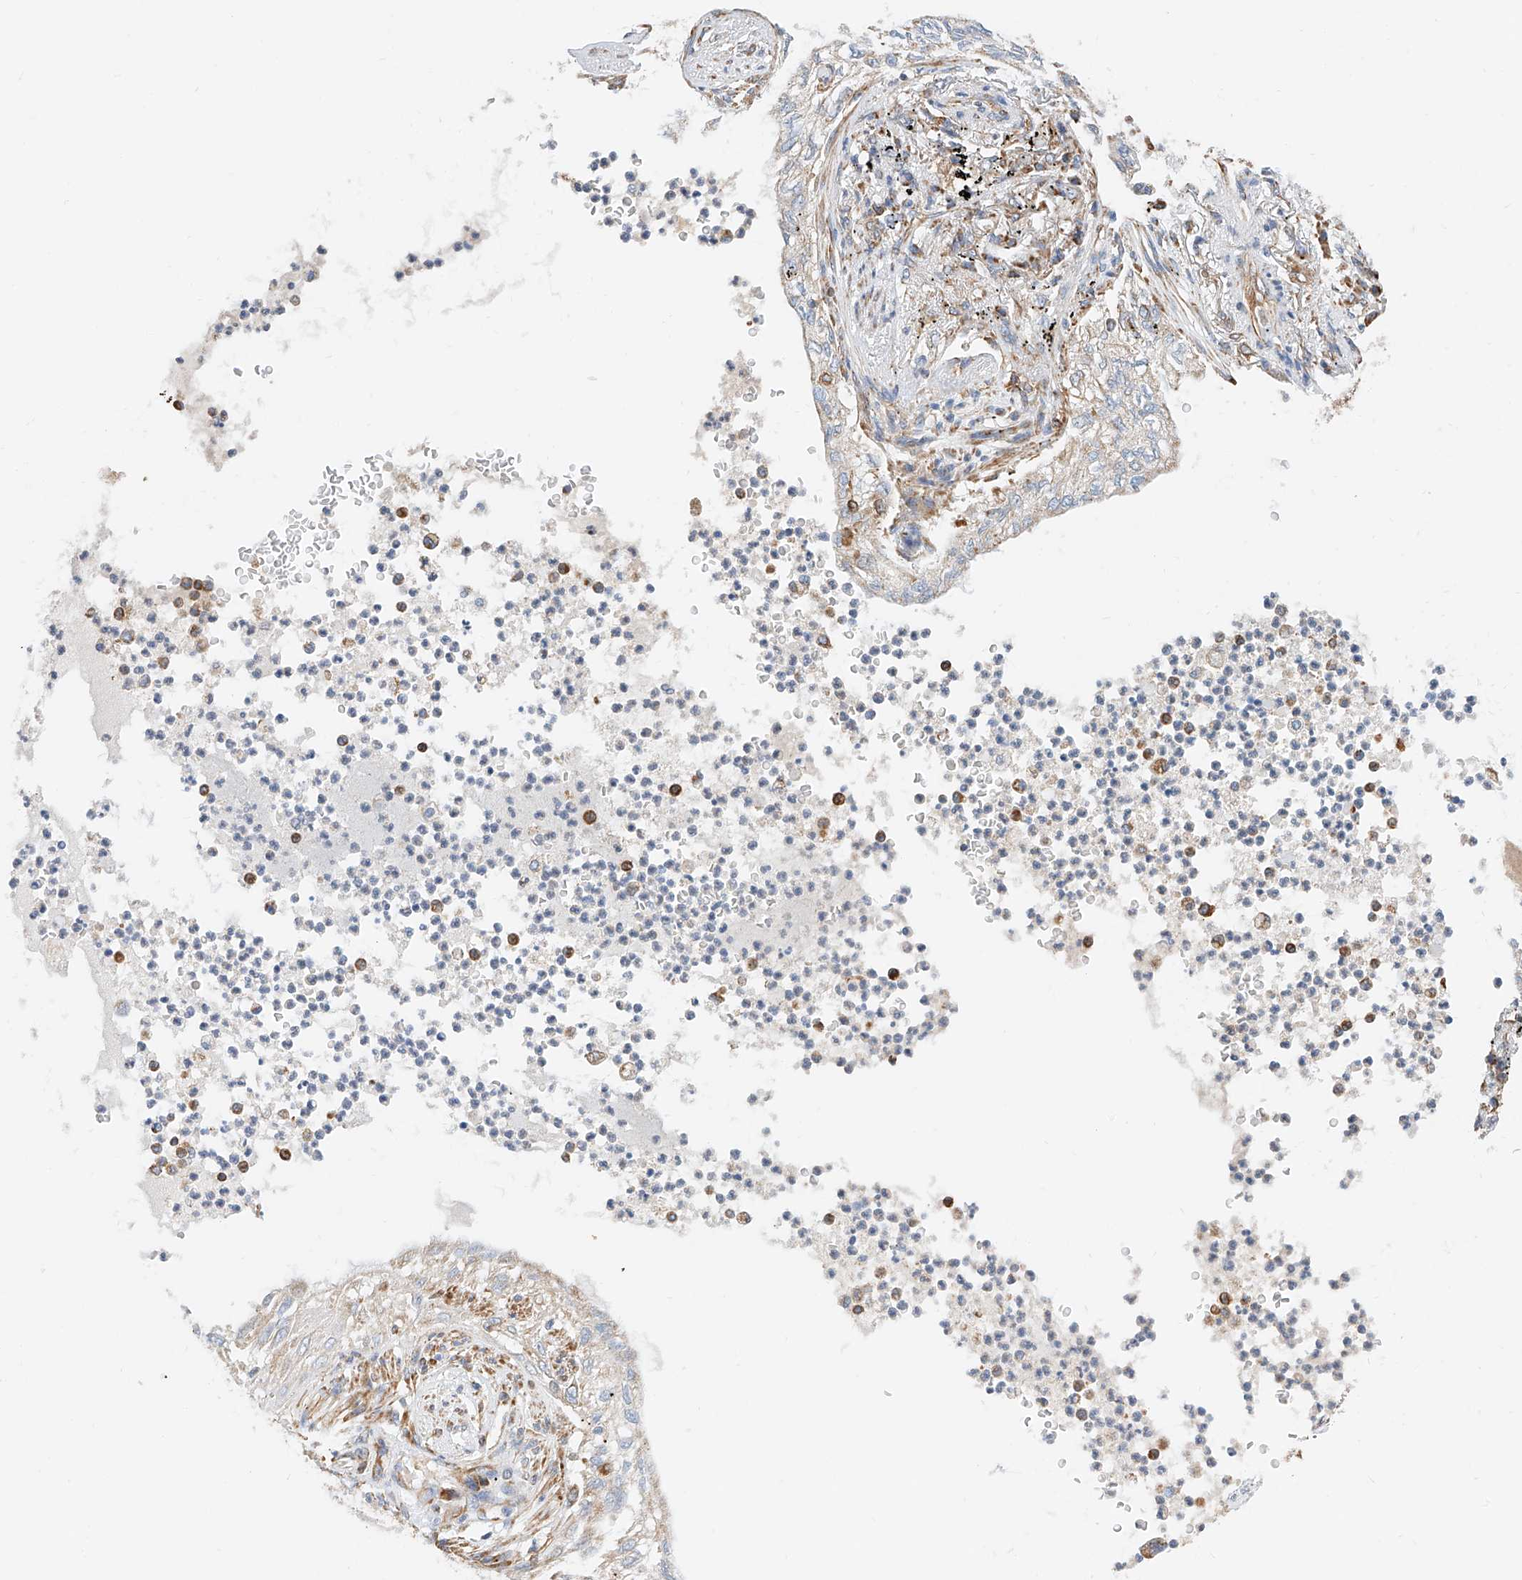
{"staining": {"intensity": "negative", "quantity": "none", "location": "none"}, "tissue": "lung cancer", "cell_type": "Tumor cells", "image_type": "cancer", "snomed": [{"axis": "morphology", "description": "Normal tissue, NOS"}, {"axis": "morphology", "description": "Adenocarcinoma, NOS"}, {"axis": "topography", "description": "Bronchus"}, {"axis": "topography", "description": "Lung"}], "caption": "Photomicrograph shows no significant protein expression in tumor cells of lung adenocarcinoma.", "gene": "NDUFV3", "patient": {"sex": "female", "age": 70}}